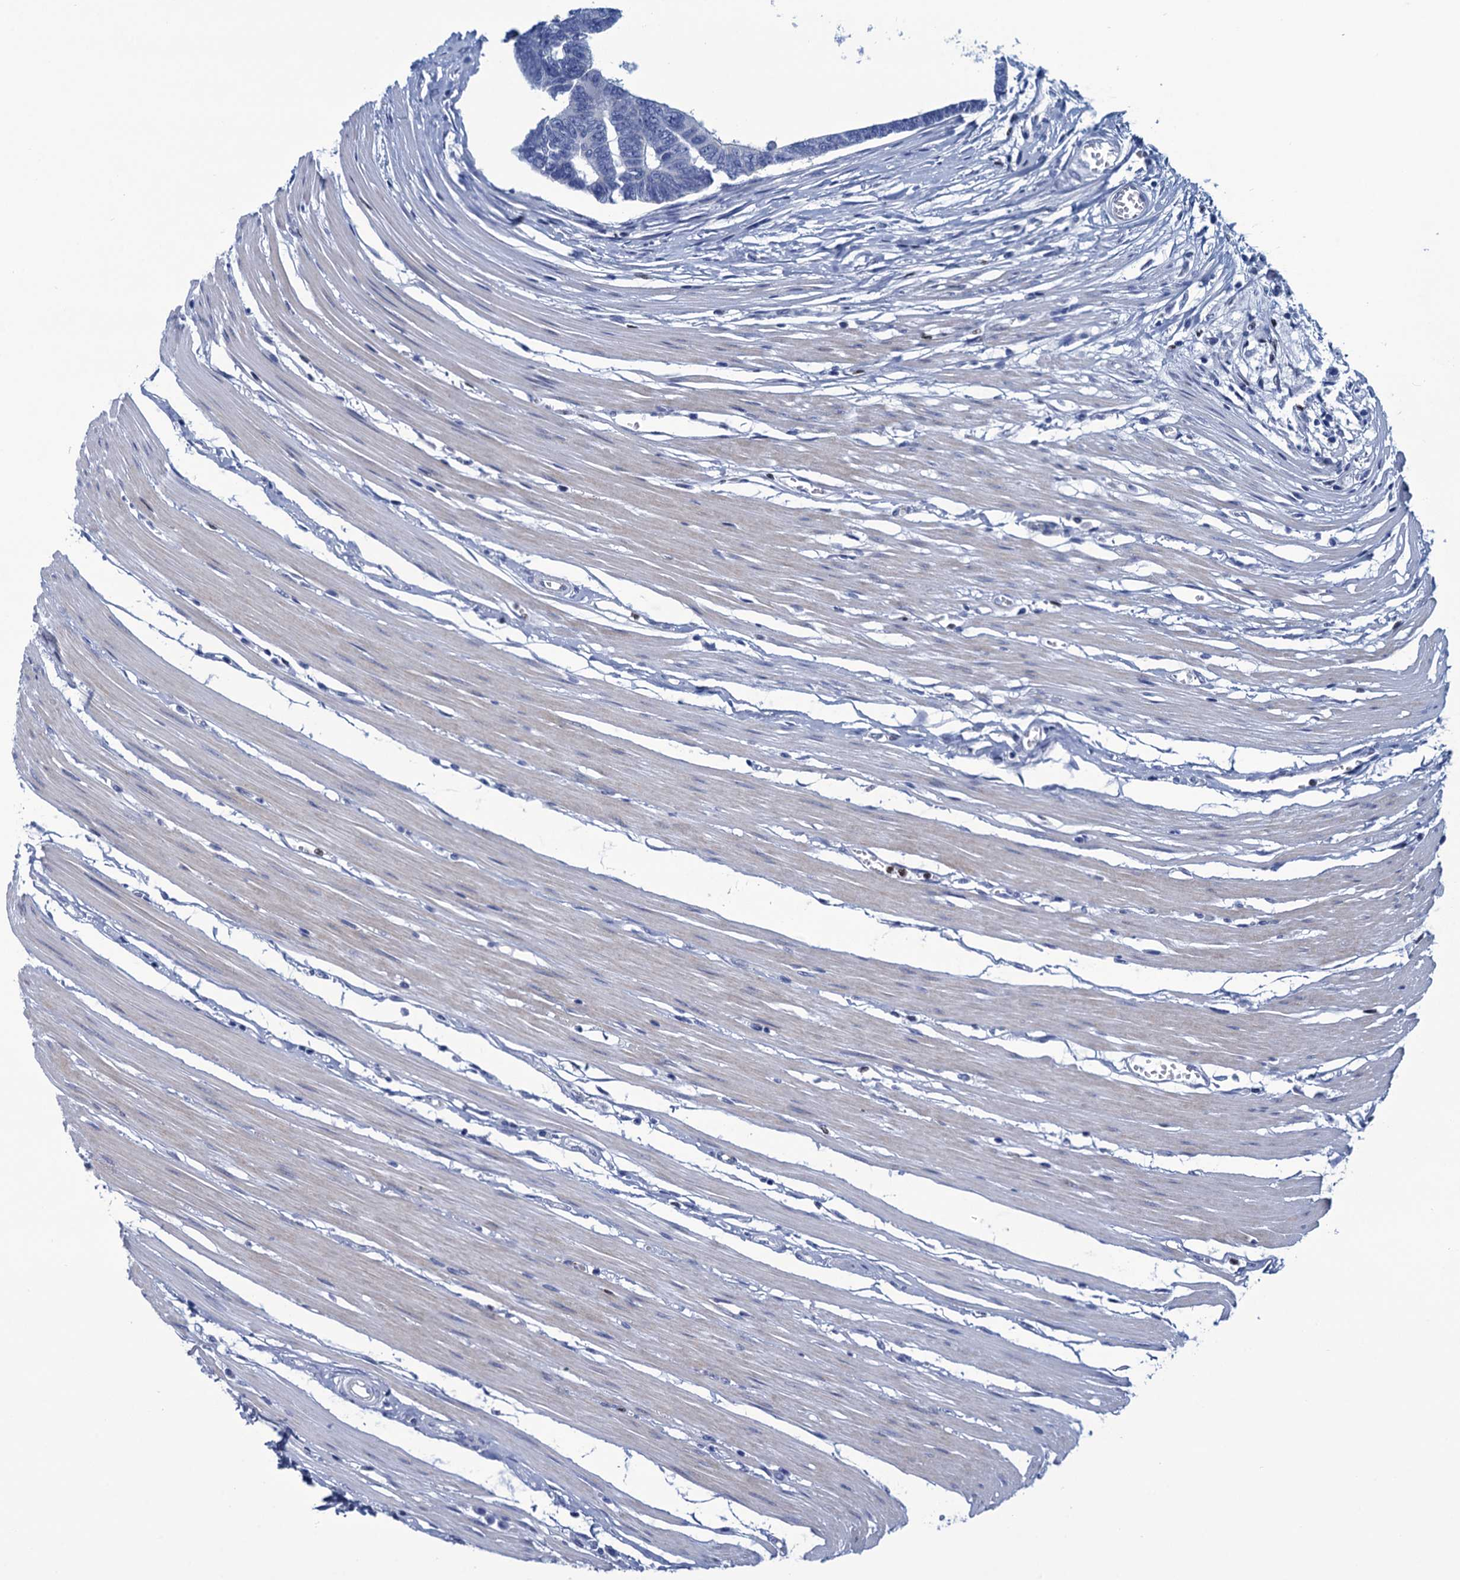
{"staining": {"intensity": "negative", "quantity": "none", "location": "none"}, "tissue": "colorectal cancer", "cell_type": "Tumor cells", "image_type": "cancer", "snomed": [{"axis": "morphology", "description": "Adenocarcinoma, NOS"}, {"axis": "topography", "description": "Rectum"}], "caption": "Tumor cells show no significant protein expression in adenocarcinoma (colorectal).", "gene": "RHCG", "patient": {"sex": "female", "age": 65}}